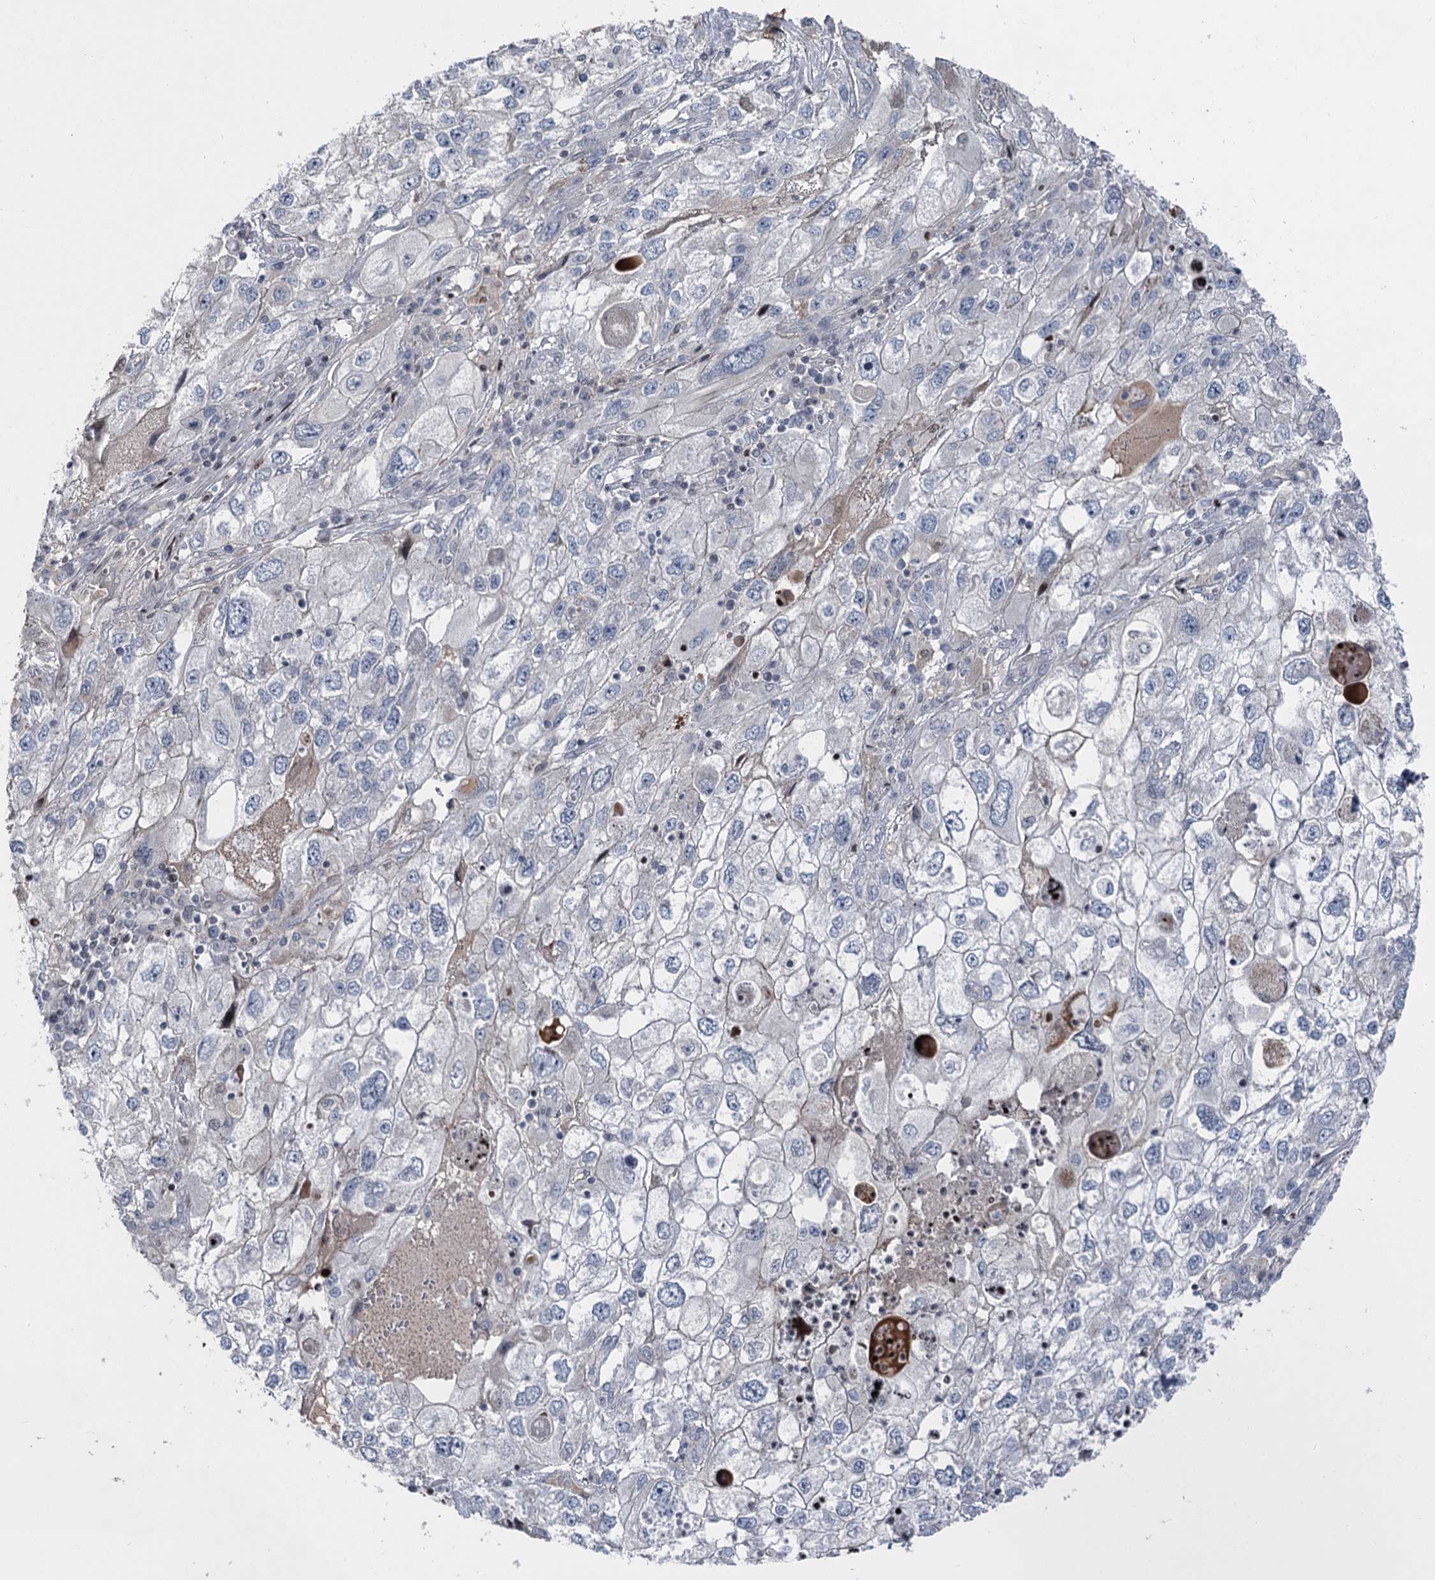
{"staining": {"intensity": "negative", "quantity": "none", "location": "none"}, "tissue": "endometrial cancer", "cell_type": "Tumor cells", "image_type": "cancer", "snomed": [{"axis": "morphology", "description": "Adenocarcinoma, NOS"}, {"axis": "topography", "description": "Endometrium"}], "caption": "Immunohistochemistry image of human adenocarcinoma (endometrial) stained for a protein (brown), which shows no positivity in tumor cells.", "gene": "ITFG2", "patient": {"sex": "female", "age": 49}}